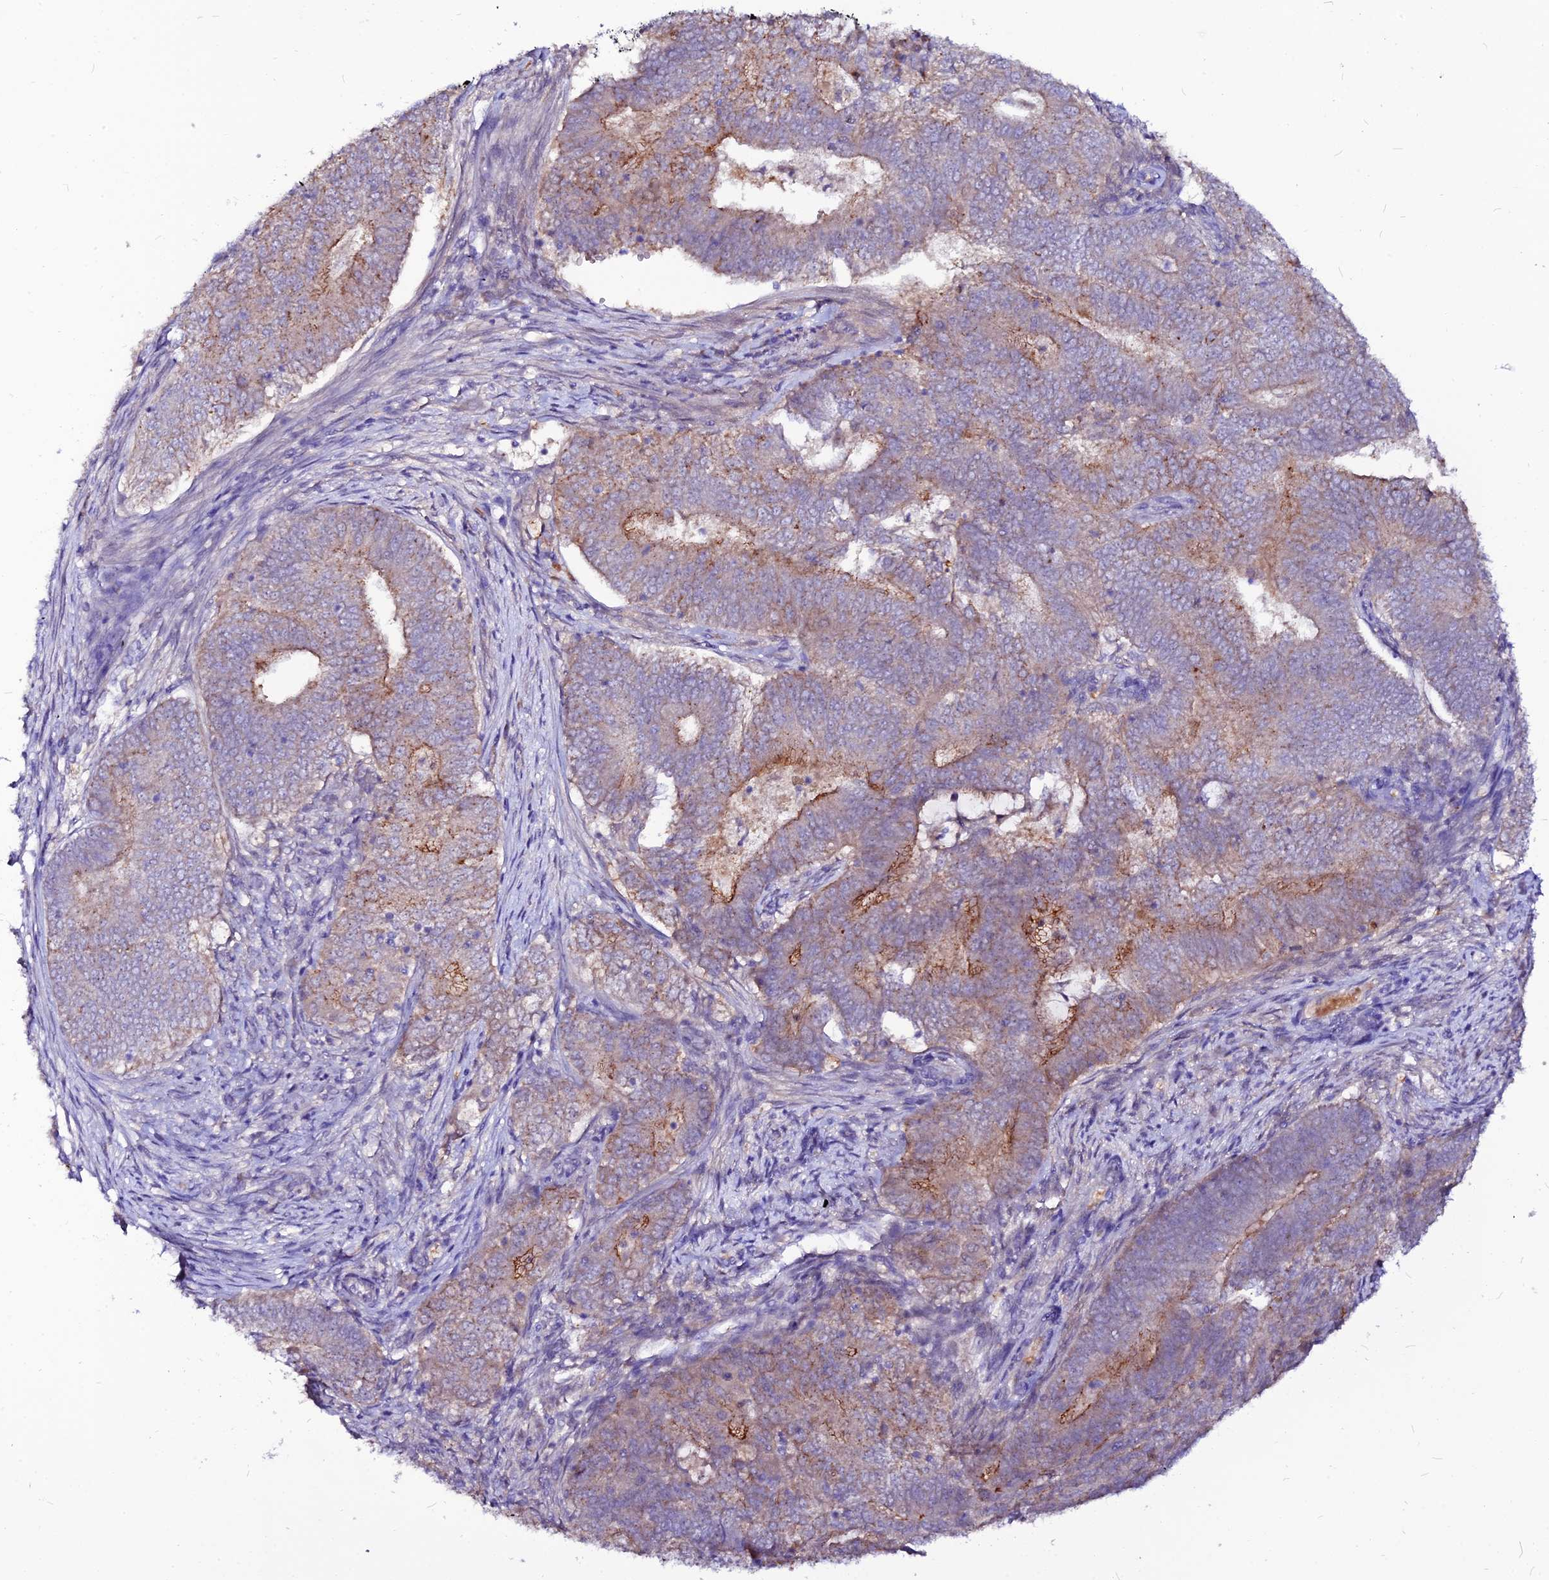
{"staining": {"intensity": "moderate", "quantity": "<25%", "location": "cytoplasmic/membranous"}, "tissue": "endometrial cancer", "cell_type": "Tumor cells", "image_type": "cancer", "snomed": [{"axis": "morphology", "description": "Adenocarcinoma, NOS"}, {"axis": "topography", "description": "Endometrium"}], "caption": "Endometrial cancer was stained to show a protein in brown. There is low levels of moderate cytoplasmic/membranous expression in approximately <25% of tumor cells.", "gene": "CZIB", "patient": {"sex": "female", "age": 62}}